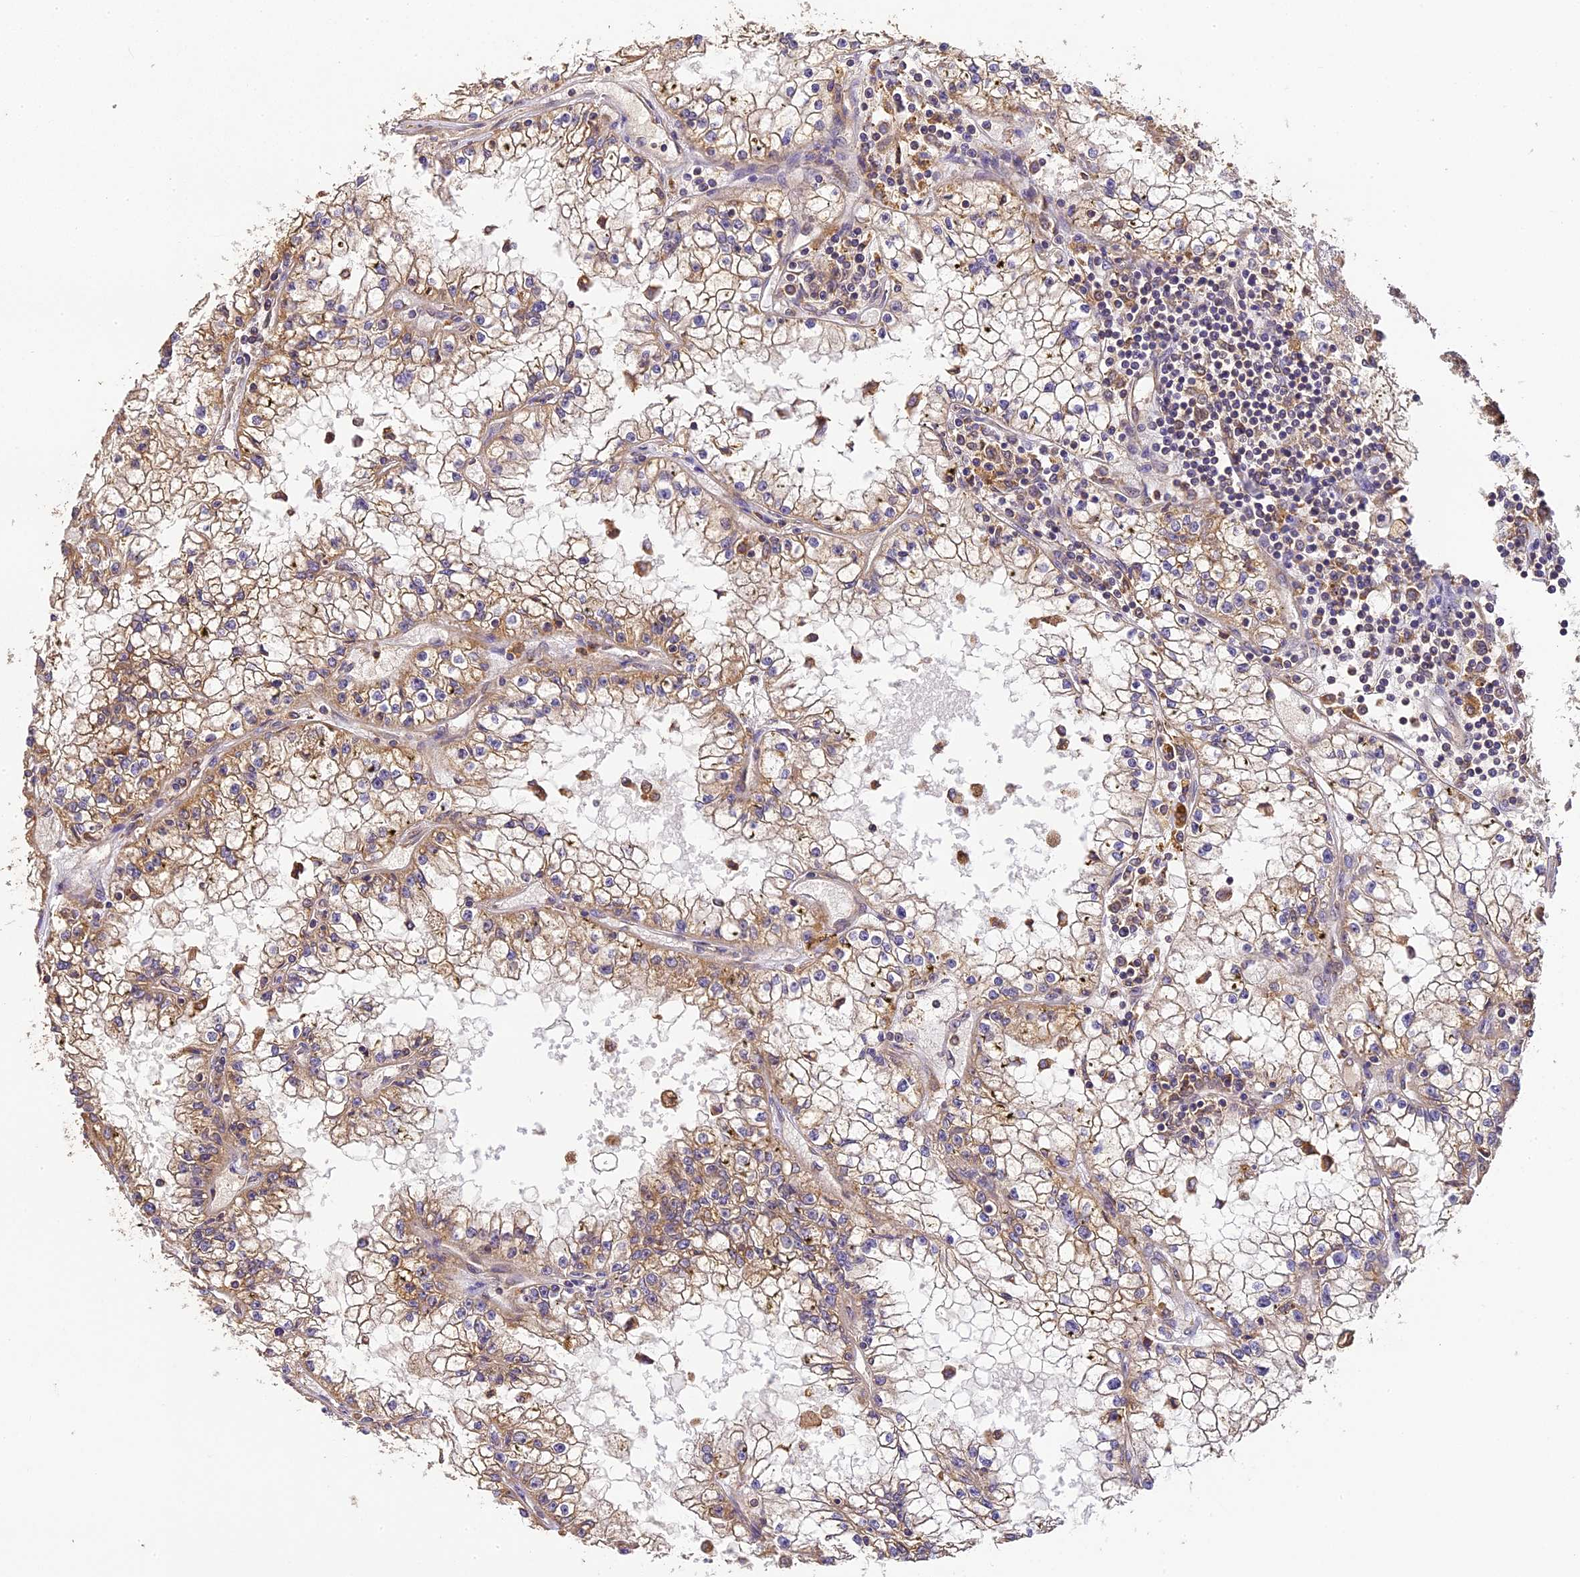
{"staining": {"intensity": "moderate", "quantity": "25%-75%", "location": "cytoplasmic/membranous"}, "tissue": "renal cancer", "cell_type": "Tumor cells", "image_type": "cancer", "snomed": [{"axis": "morphology", "description": "Adenocarcinoma, NOS"}, {"axis": "topography", "description": "Kidney"}], "caption": "Protein analysis of adenocarcinoma (renal) tissue displays moderate cytoplasmic/membranous staining in about 25%-75% of tumor cells.", "gene": "BRAP", "patient": {"sex": "male", "age": 56}}